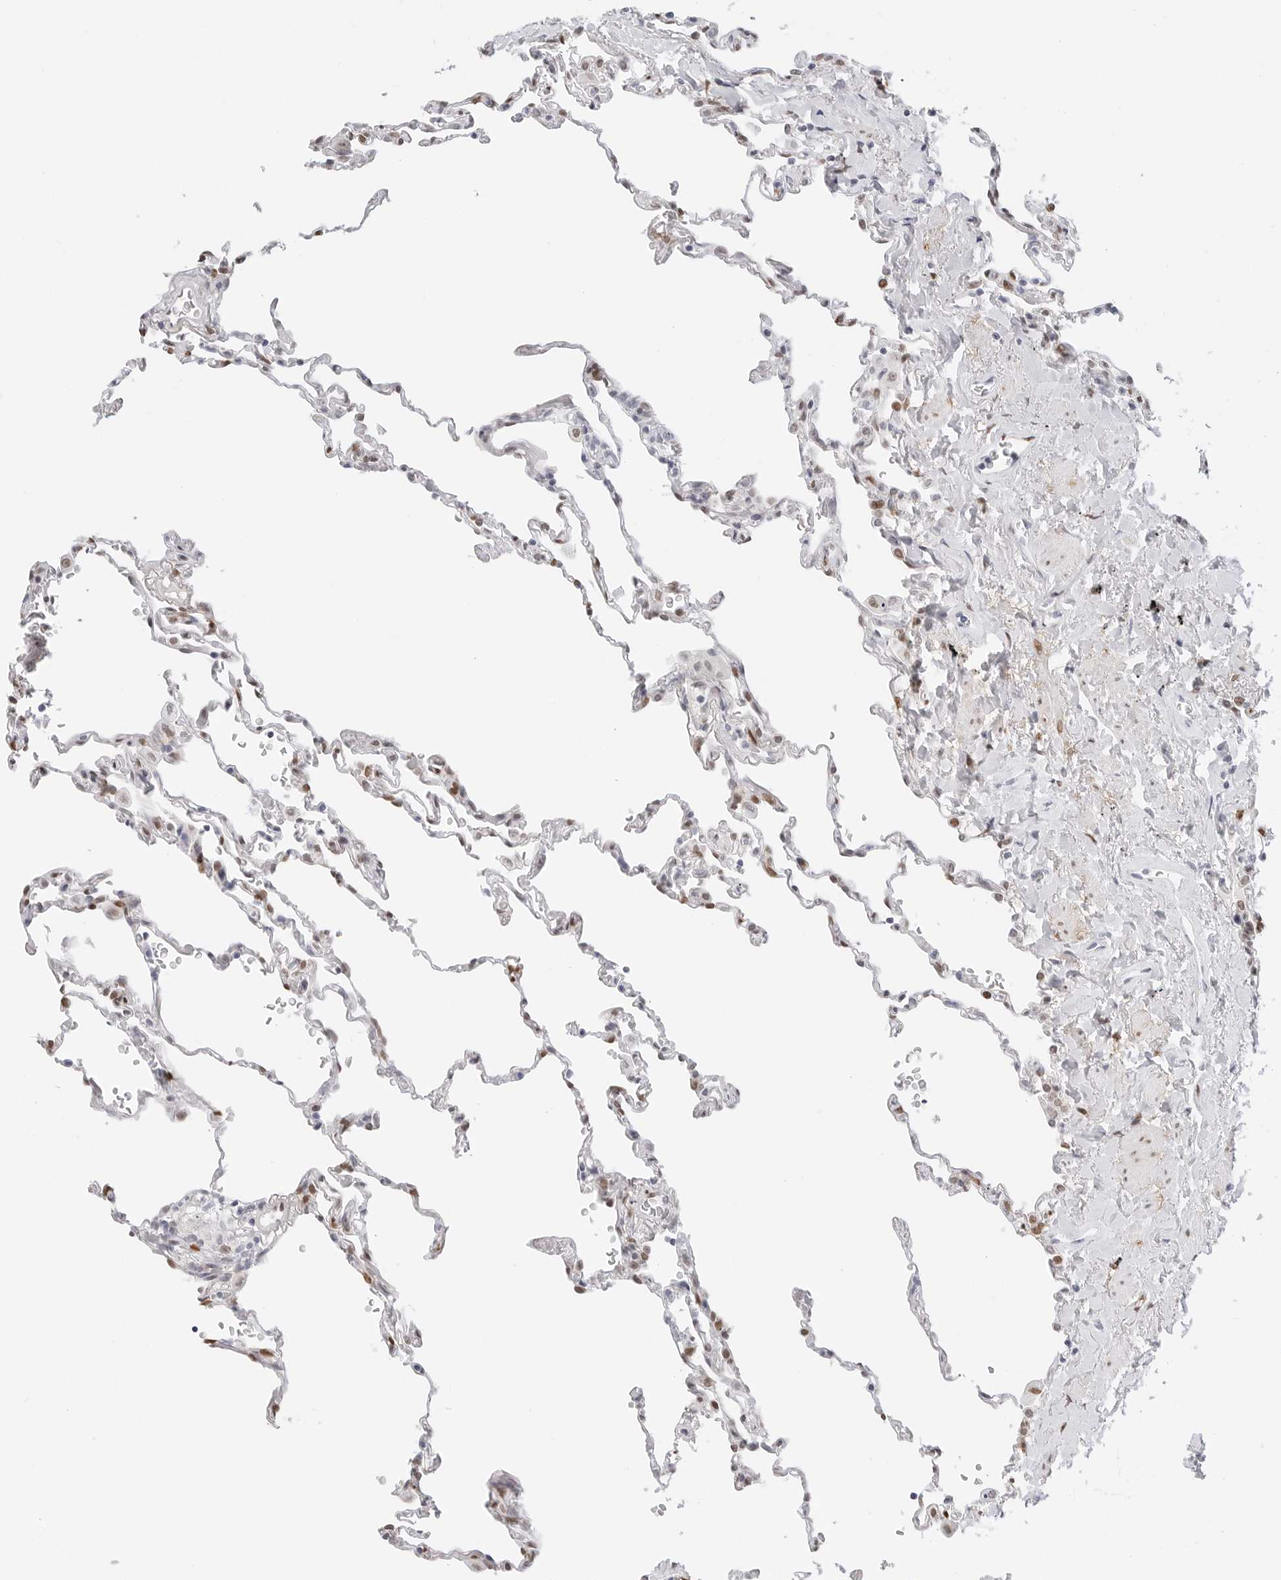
{"staining": {"intensity": "moderate", "quantity": "25%-75%", "location": "nuclear"}, "tissue": "lung", "cell_type": "Alveolar cells", "image_type": "normal", "snomed": [{"axis": "morphology", "description": "Normal tissue, NOS"}, {"axis": "topography", "description": "Lung"}], "caption": "This photomicrograph demonstrates immunohistochemistry (IHC) staining of benign human lung, with medium moderate nuclear staining in about 25%-75% of alveolar cells.", "gene": "SPIDR", "patient": {"sex": "male", "age": 59}}